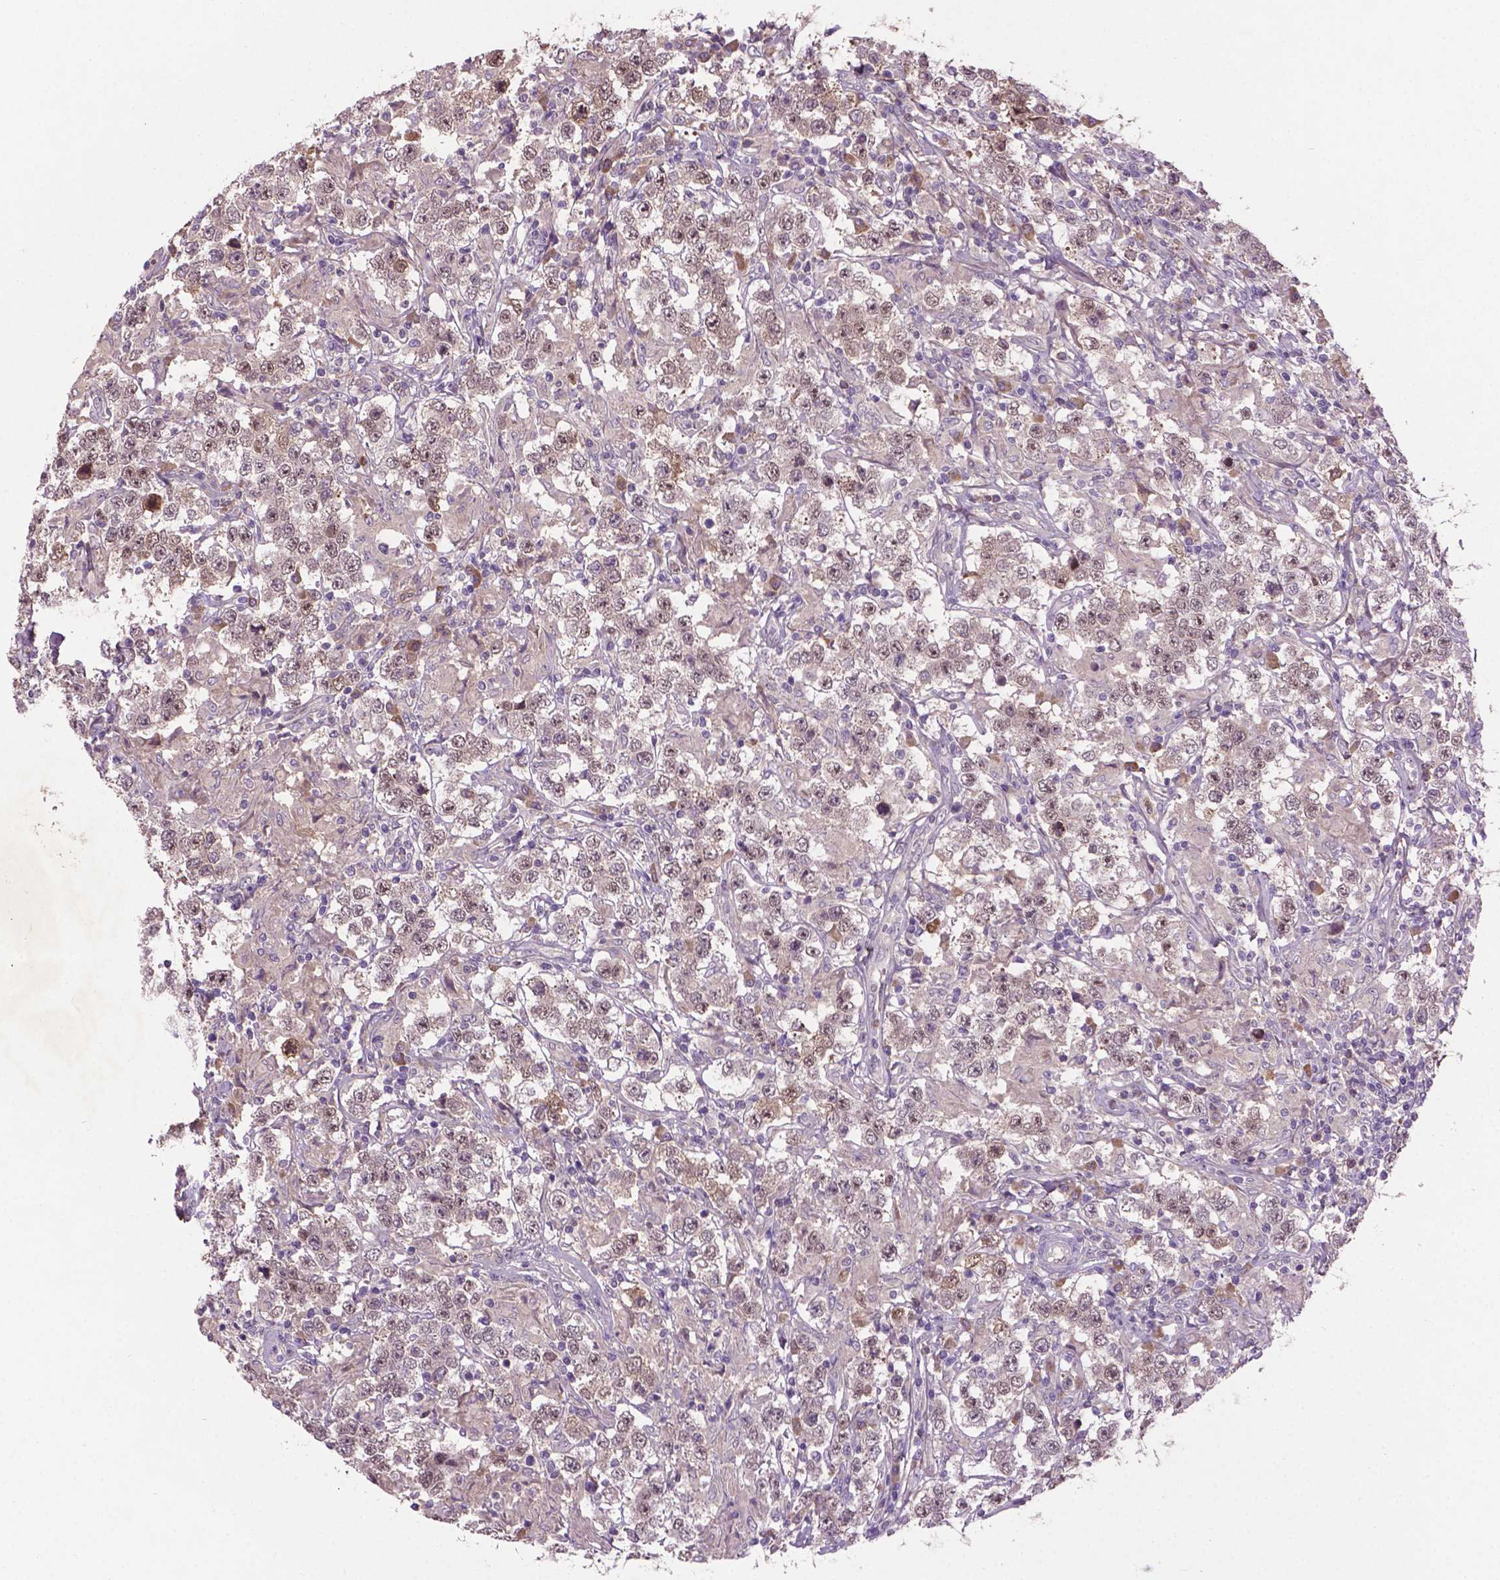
{"staining": {"intensity": "weak", "quantity": ">75%", "location": "nuclear"}, "tissue": "testis cancer", "cell_type": "Tumor cells", "image_type": "cancer", "snomed": [{"axis": "morphology", "description": "Seminoma, NOS"}, {"axis": "morphology", "description": "Carcinoma, Embryonal, NOS"}, {"axis": "topography", "description": "Testis"}], "caption": "DAB immunohistochemical staining of seminoma (testis) displays weak nuclear protein positivity in approximately >75% of tumor cells. Immunohistochemistry stains the protein in brown and the nuclei are stained blue.", "gene": "SOX17", "patient": {"sex": "male", "age": 41}}